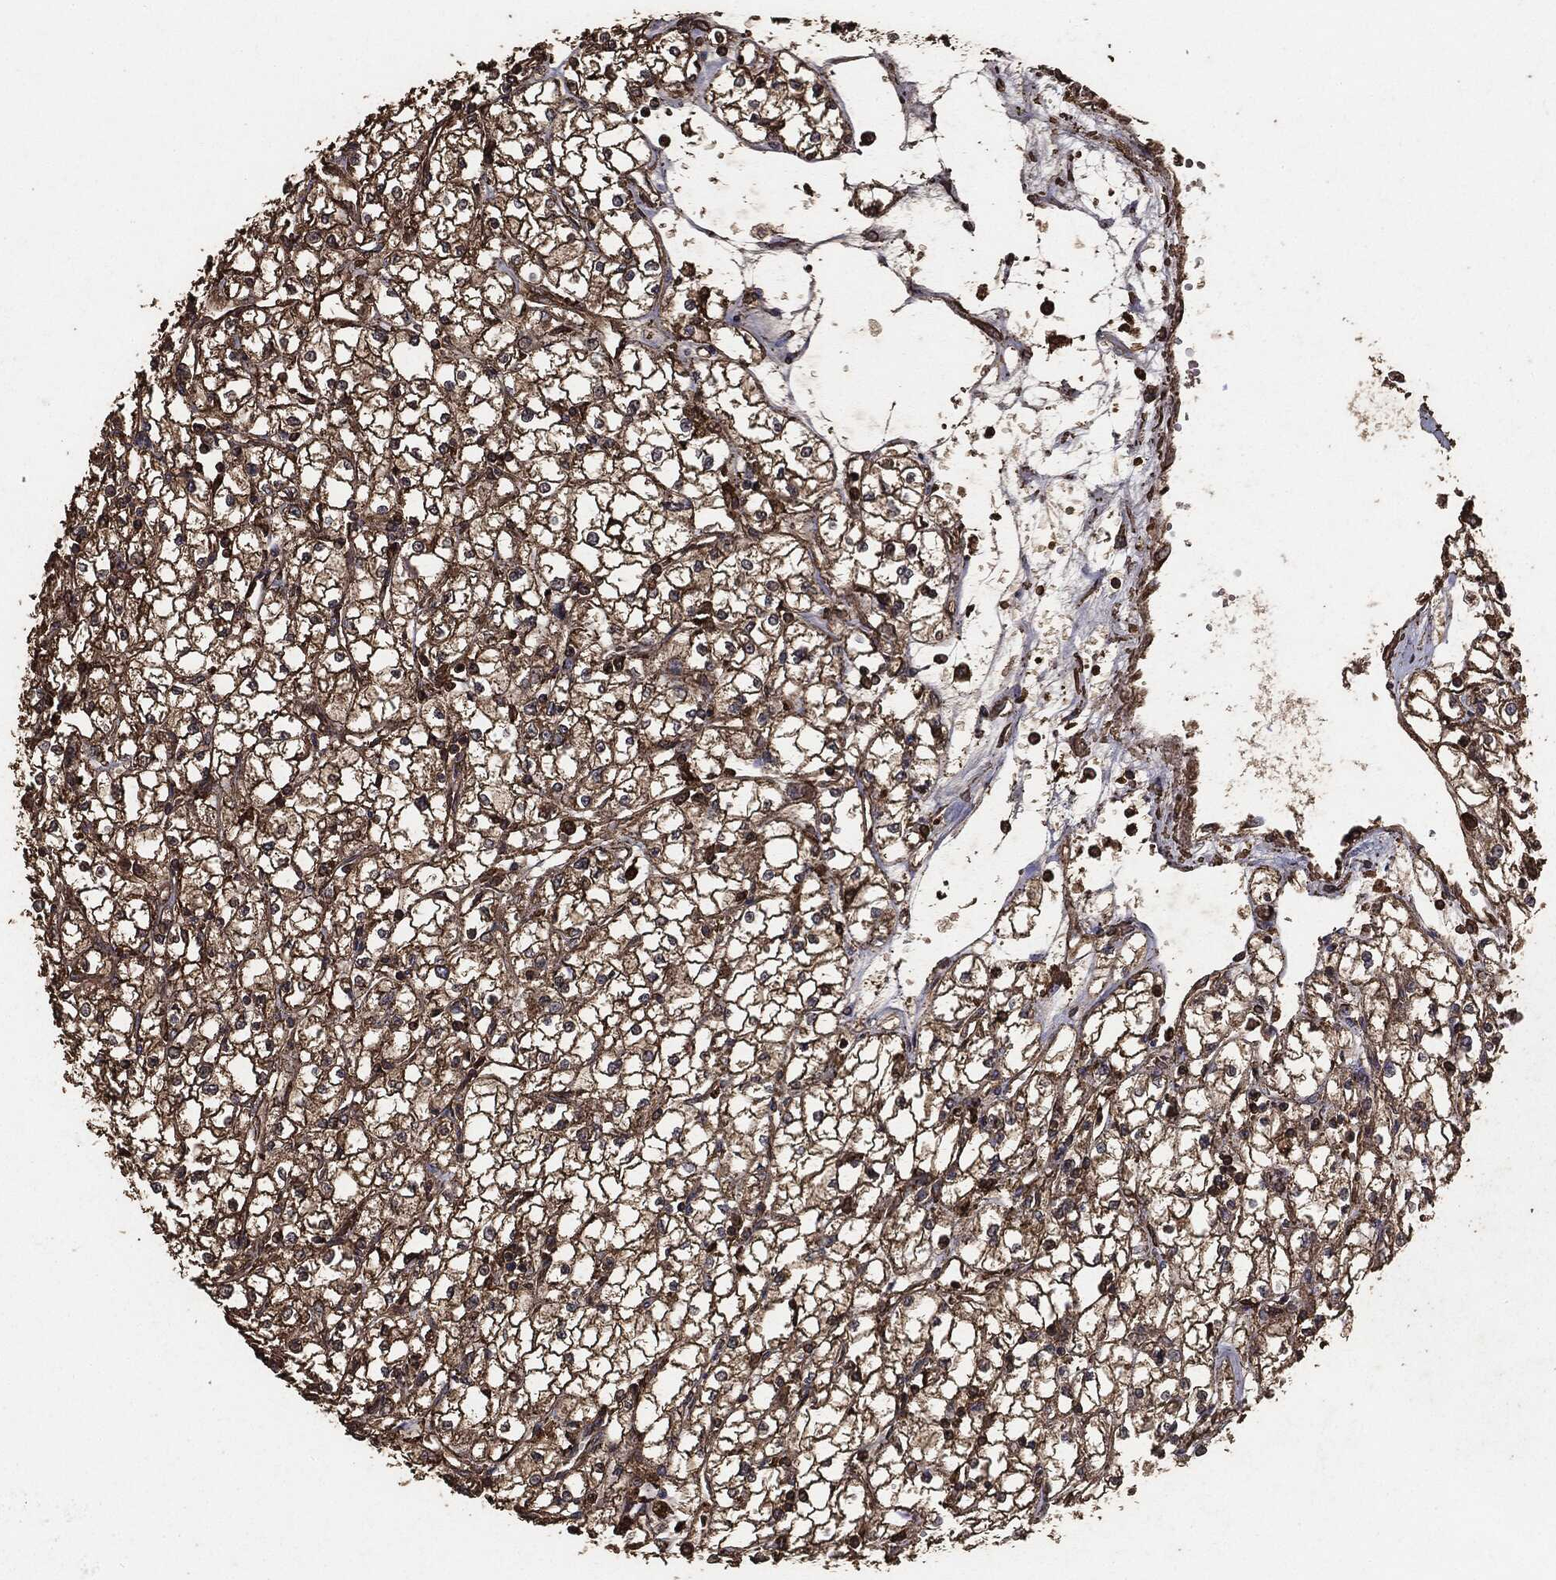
{"staining": {"intensity": "moderate", "quantity": ">75%", "location": "cytoplasmic/membranous"}, "tissue": "renal cancer", "cell_type": "Tumor cells", "image_type": "cancer", "snomed": [{"axis": "morphology", "description": "Adenocarcinoma, NOS"}, {"axis": "topography", "description": "Kidney"}], "caption": "A brown stain highlights moderate cytoplasmic/membranous staining of a protein in human renal cancer (adenocarcinoma) tumor cells. The staining is performed using DAB (3,3'-diaminobenzidine) brown chromogen to label protein expression. The nuclei are counter-stained blue using hematoxylin.", "gene": "MTOR", "patient": {"sex": "male", "age": 67}}